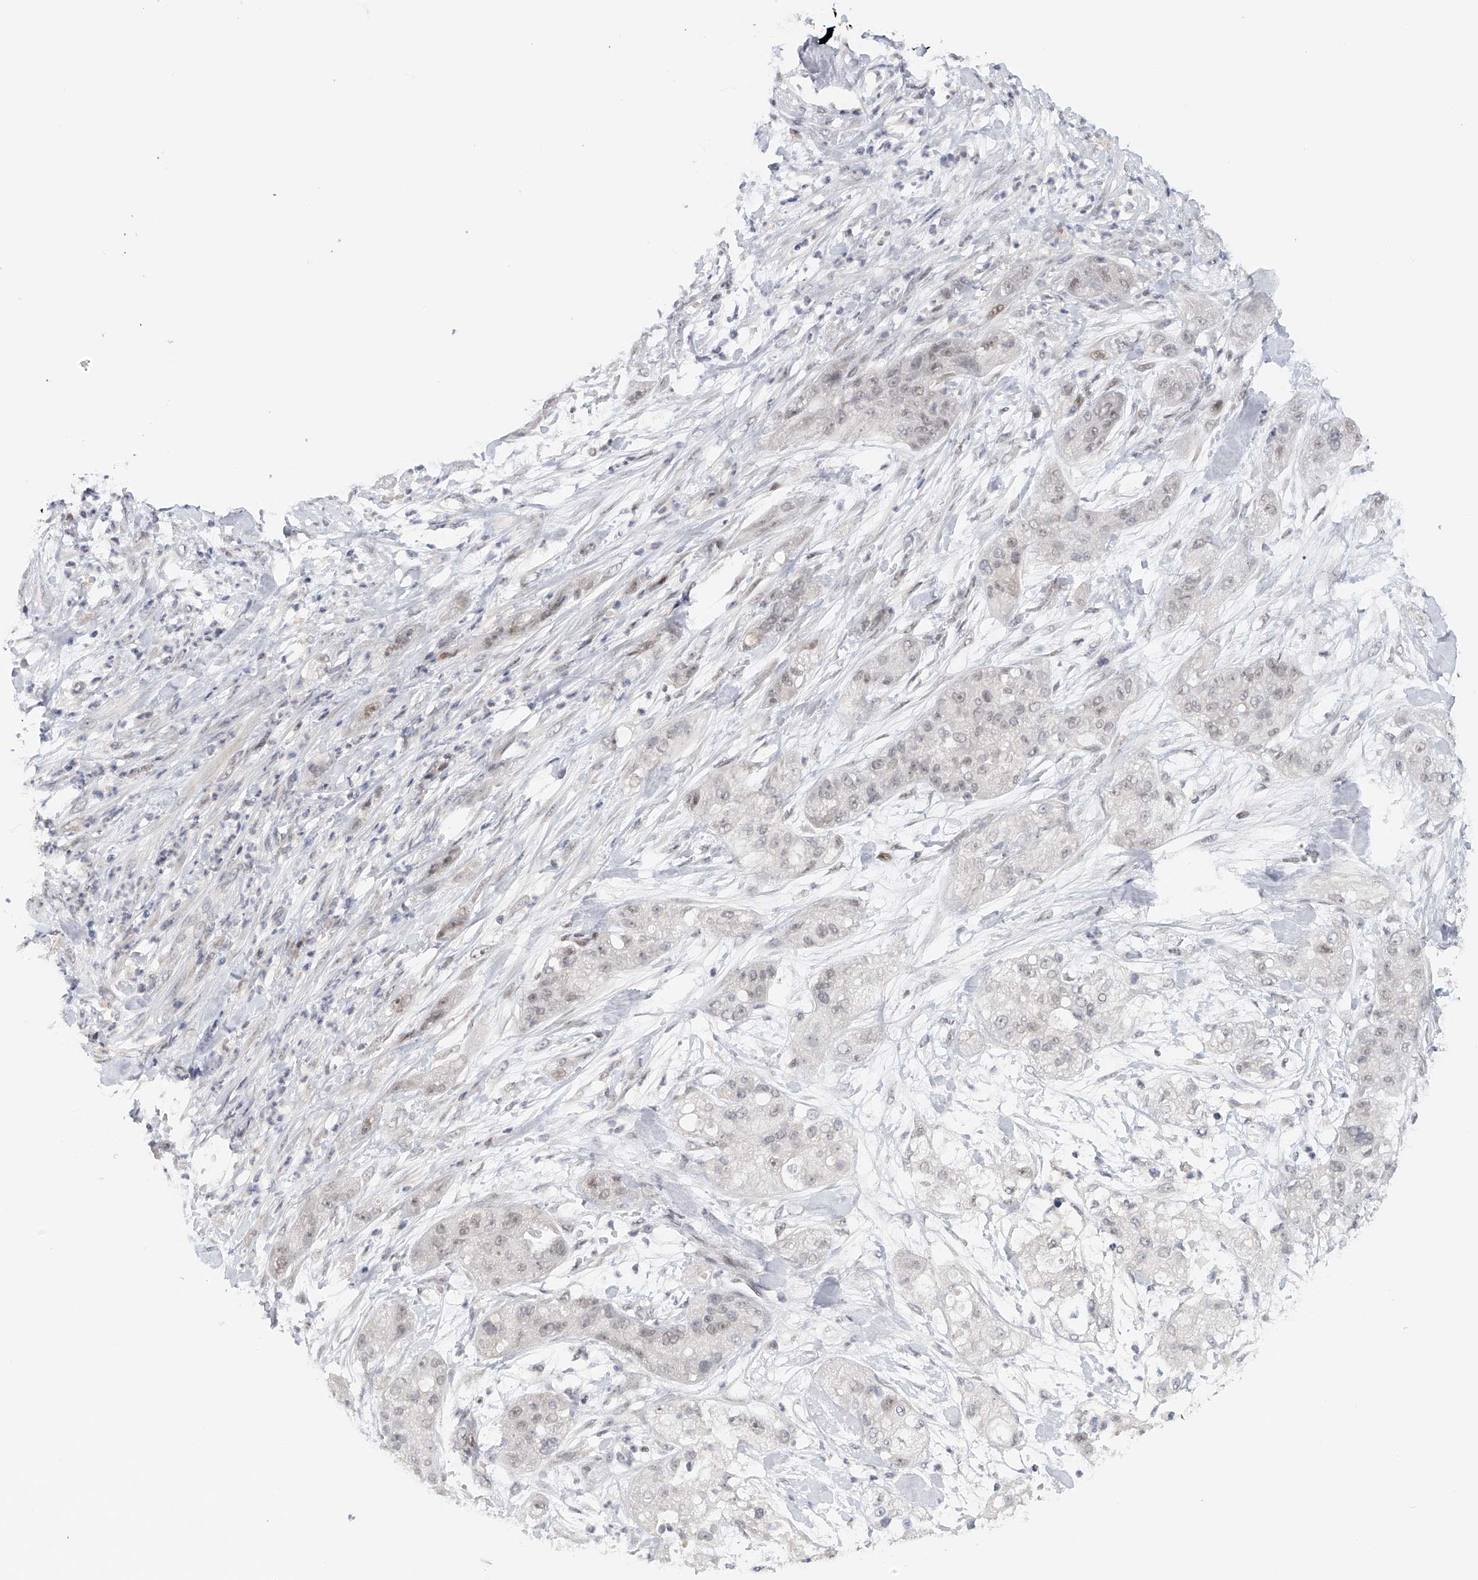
{"staining": {"intensity": "weak", "quantity": "<25%", "location": "nuclear"}, "tissue": "pancreatic cancer", "cell_type": "Tumor cells", "image_type": "cancer", "snomed": [{"axis": "morphology", "description": "Adenocarcinoma, NOS"}, {"axis": "topography", "description": "Pancreas"}], "caption": "This is an immunohistochemistry histopathology image of adenocarcinoma (pancreatic). There is no expression in tumor cells.", "gene": "DDX43", "patient": {"sex": "female", "age": 78}}